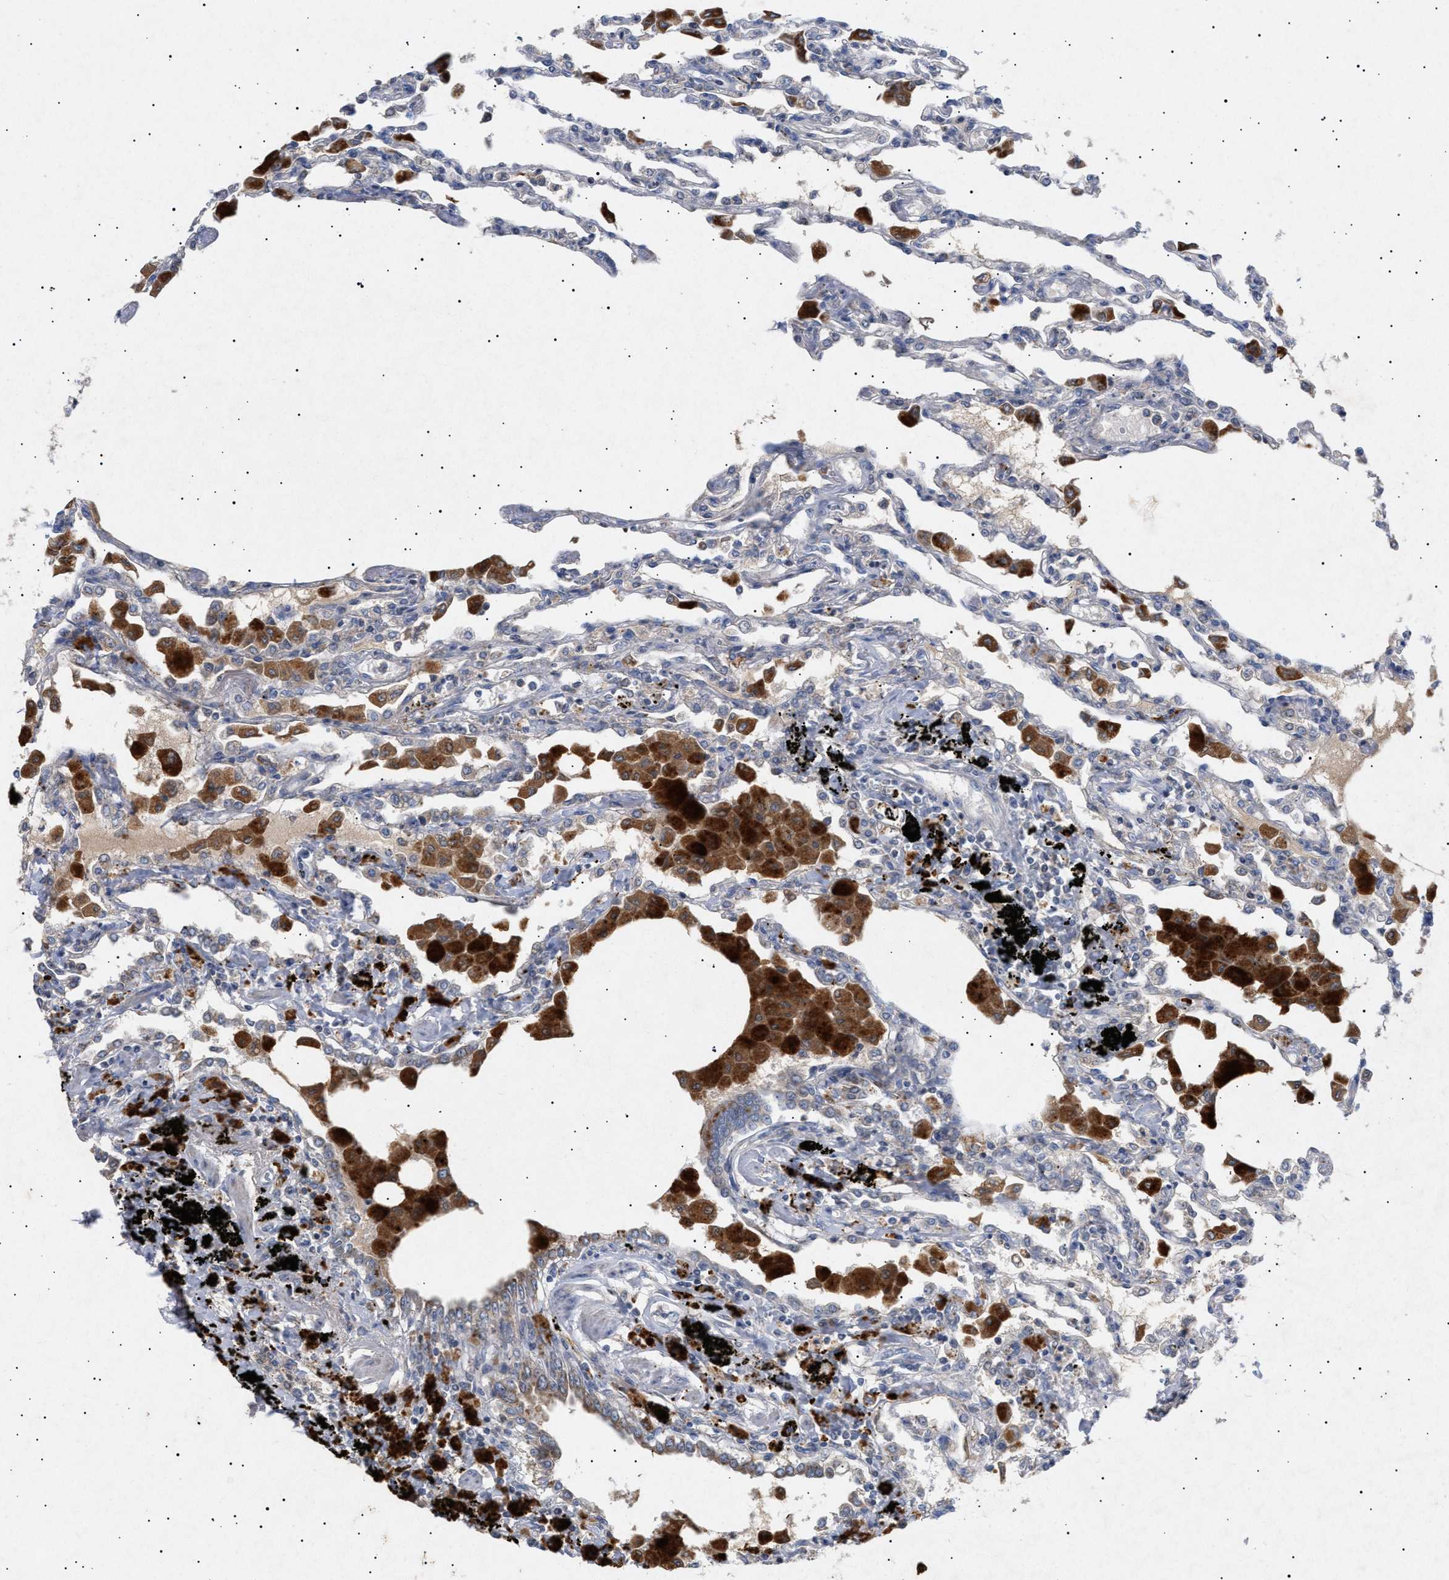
{"staining": {"intensity": "weak", "quantity": "<25%", "location": "cytoplasmic/membranous"}, "tissue": "lung", "cell_type": "Alveolar cells", "image_type": "normal", "snomed": [{"axis": "morphology", "description": "Normal tissue, NOS"}, {"axis": "topography", "description": "Bronchus"}, {"axis": "topography", "description": "Lung"}], "caption": "An immunohistochemistry (IHC) photomicrograph of benign lung is shown. There is no staining in alveolar cells of lung.", "gene": "SIRT5", "patient": {"sex": "female", "age": 49}}